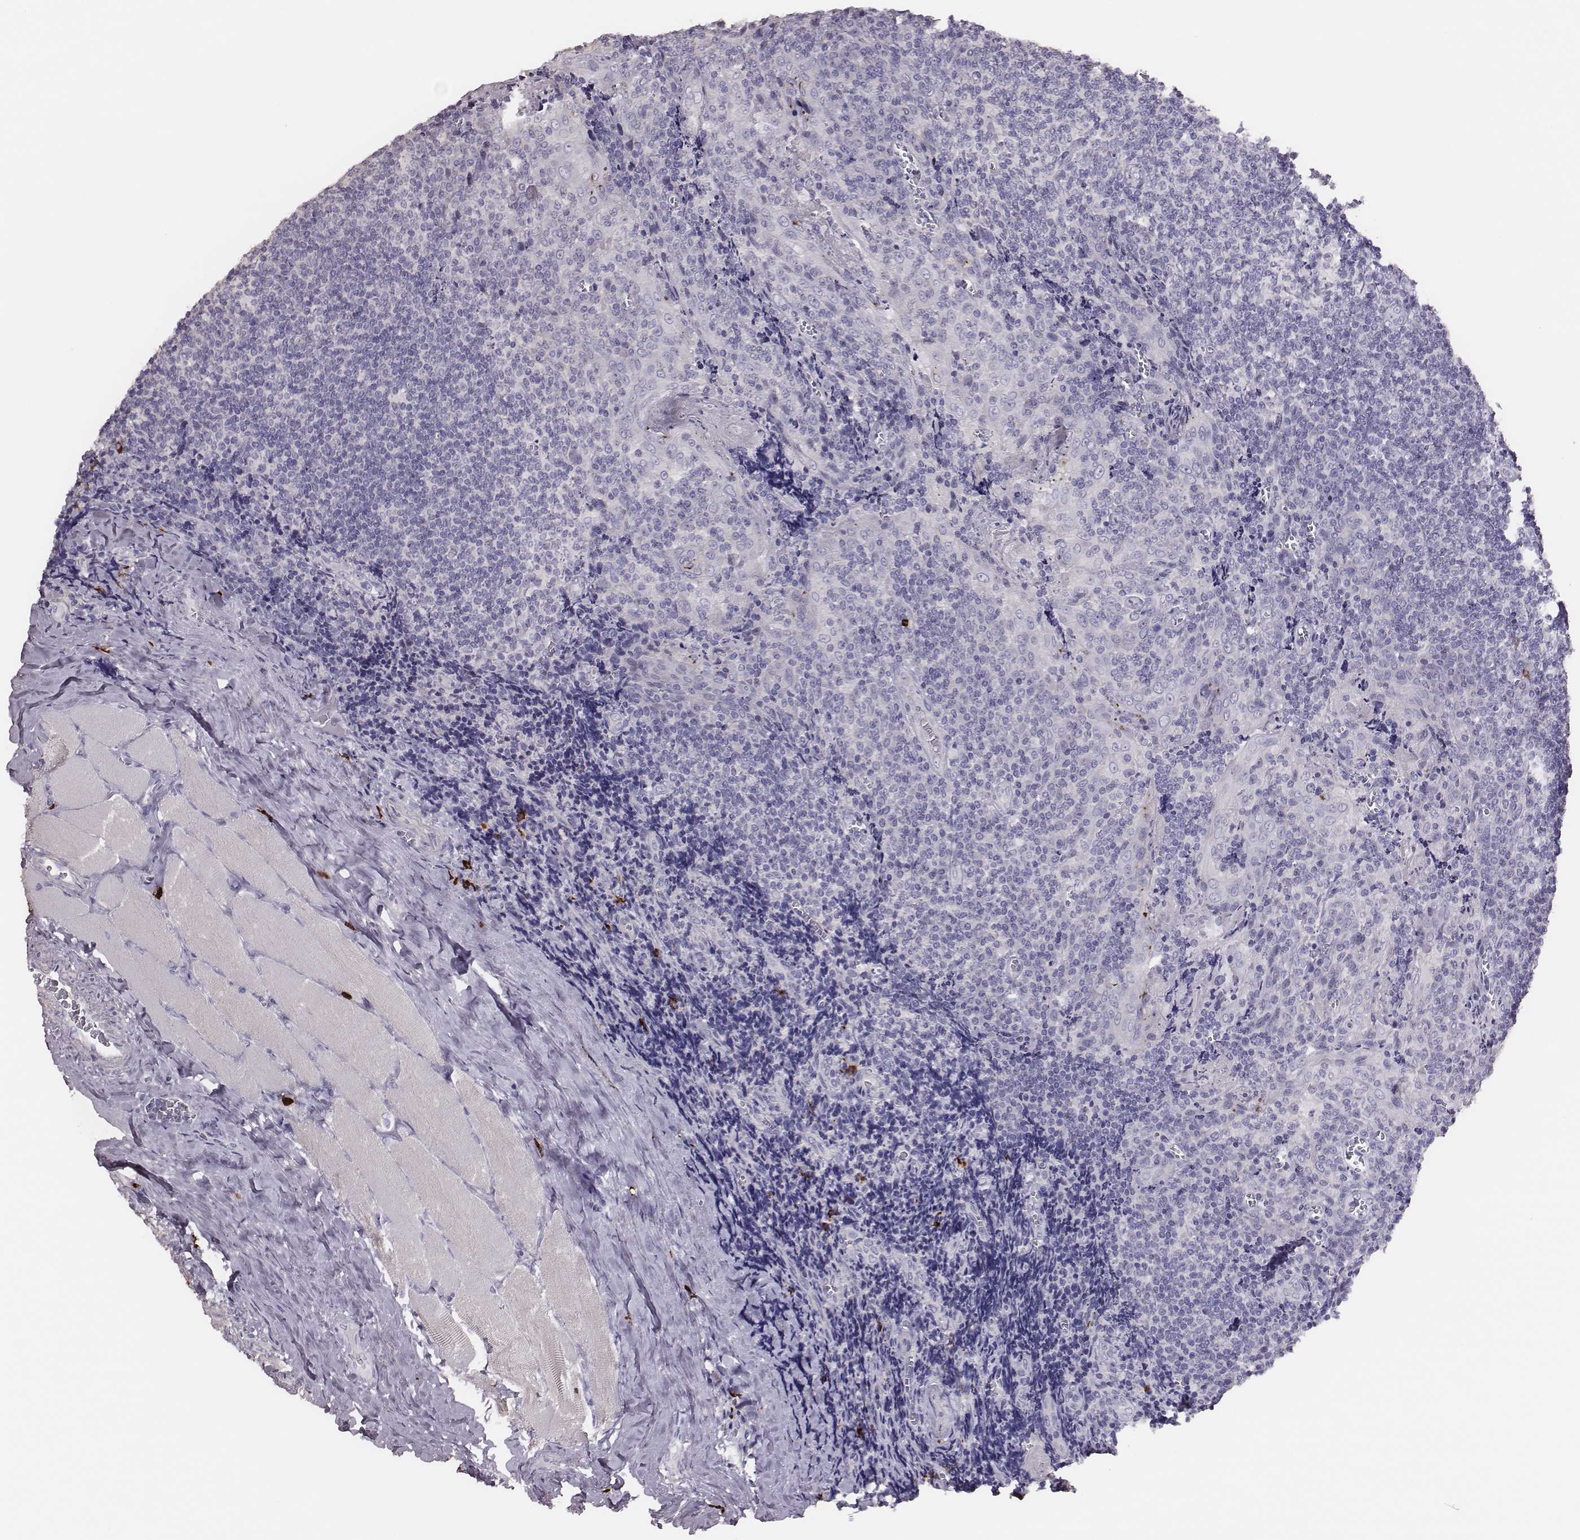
{"staining": {"intensity": "negative", "quantity": "none", "location": "none"}, "tissue": "tonsil", "cell_type": "Germinal center cells", "image_type": "normal", "snomed": [{"axis": "morphology", "description": "Normal tissue, NOS"}, {"axis": "morphology", "description": "Inflammation, NOS"}, {"axis": "topography", "description": "Tonsil"}], "caption": "The IHC micrograph has no significant staining in germinal center cells of tonsil. The staining is performed using DAB (3,3'-diaminobenzidine) brown chromogen with nuclei counter-stained in using hematoxylin.", "gene": "P2RY10", "patient": {"sex": "female", "age": 31}}